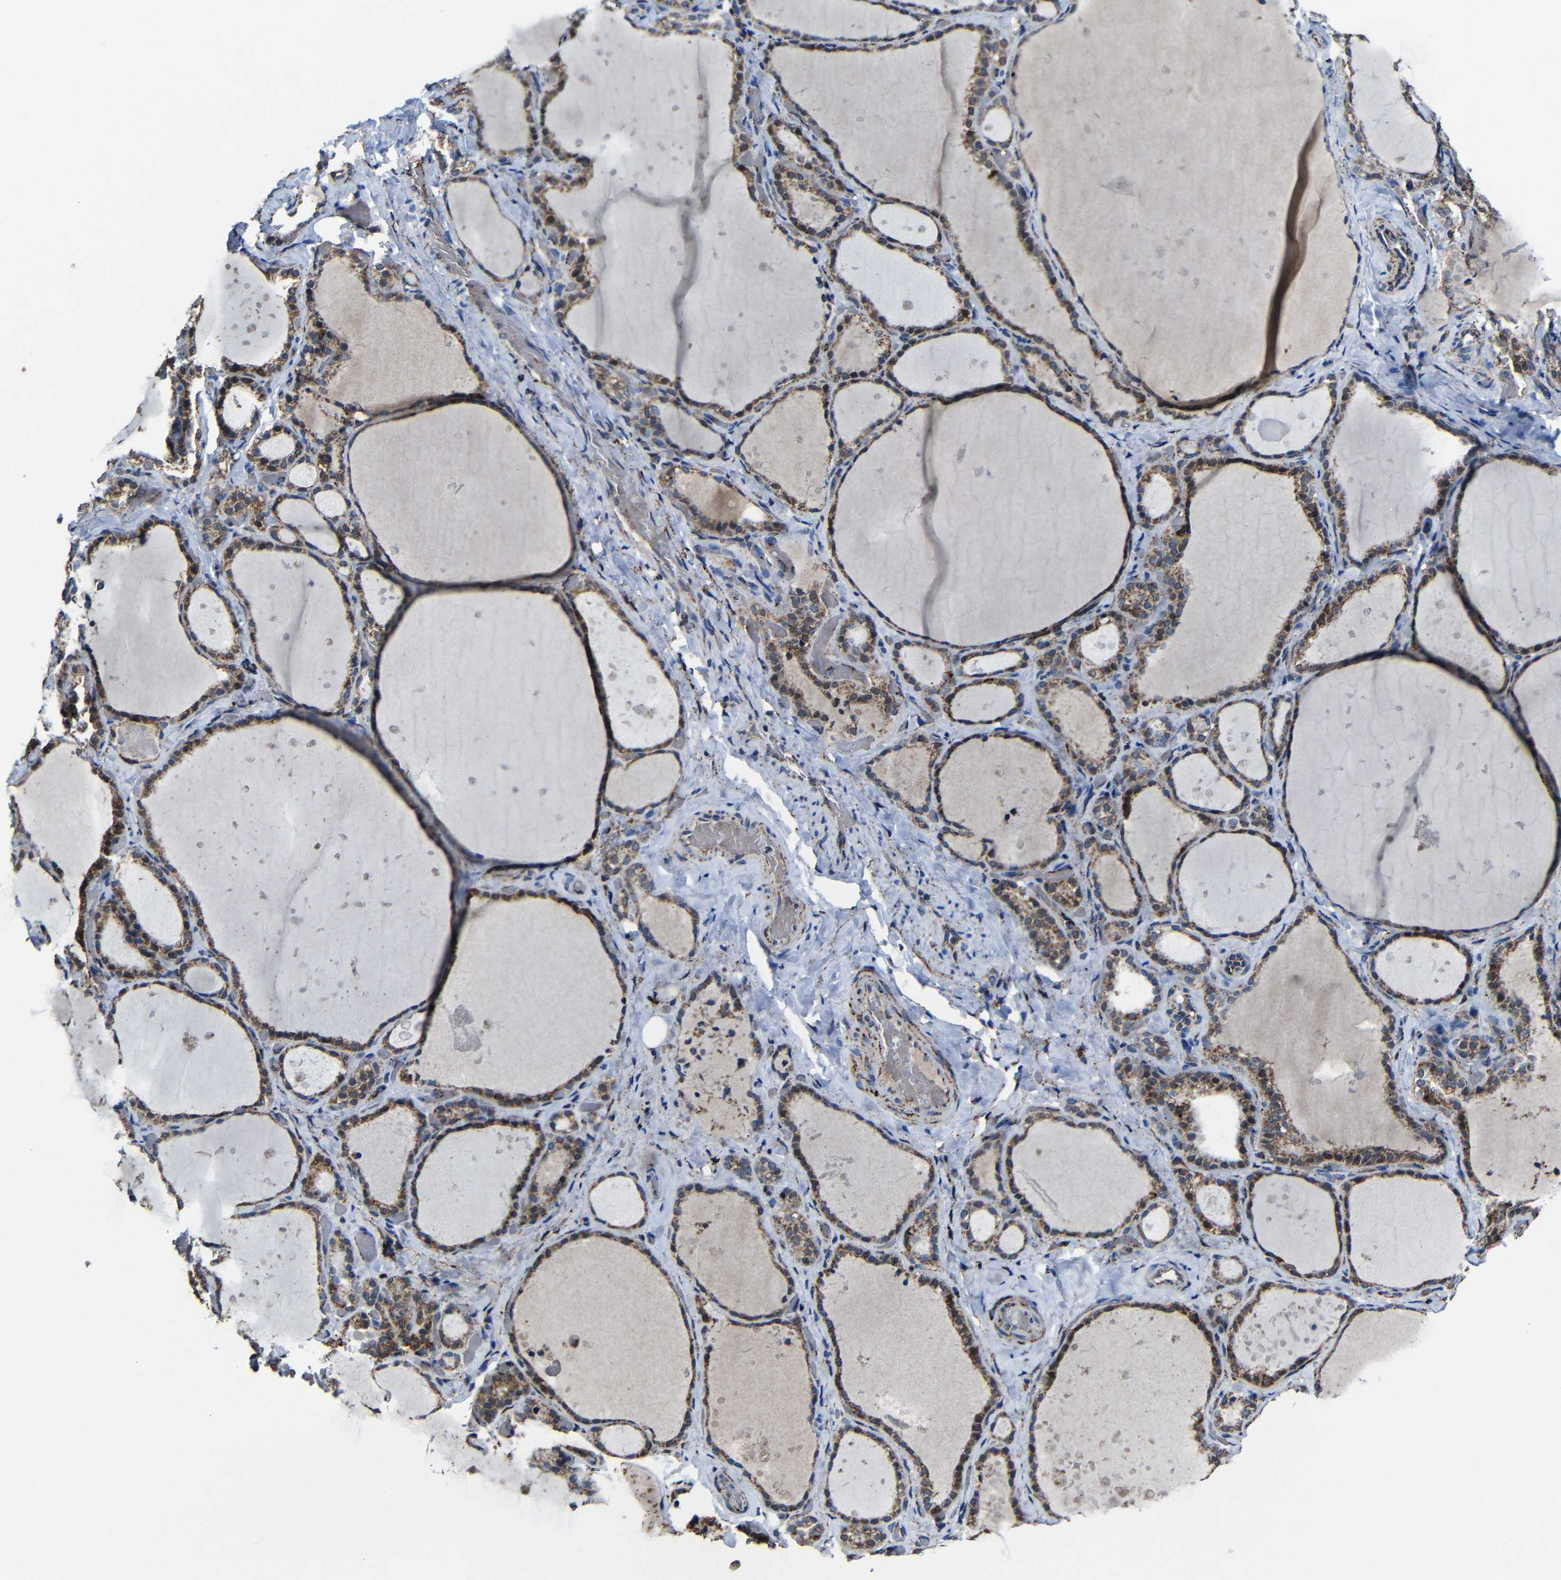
{"staining": {"intensity": "moderate", "quantity": ">75%", "location": "cytoplasmic/membranous"}, "tissue": "thyroid gland", "cell_type": "Glandular cells", "image_type": "normal", "snomed": [{"axis": "morphology", "description": "Normal tissue, NOS"}, {"axis": "topography", "description": "Thyroid gland"}], "caption": "Protein staining by immunohistochemistry (IHC) reveals moderate cytoplasmic/membranous positivity in approximately >75% of glandular cells in benign thyroid gland.", "gene": "CA5B", "patient": {"sex": "female", "age": 44}}